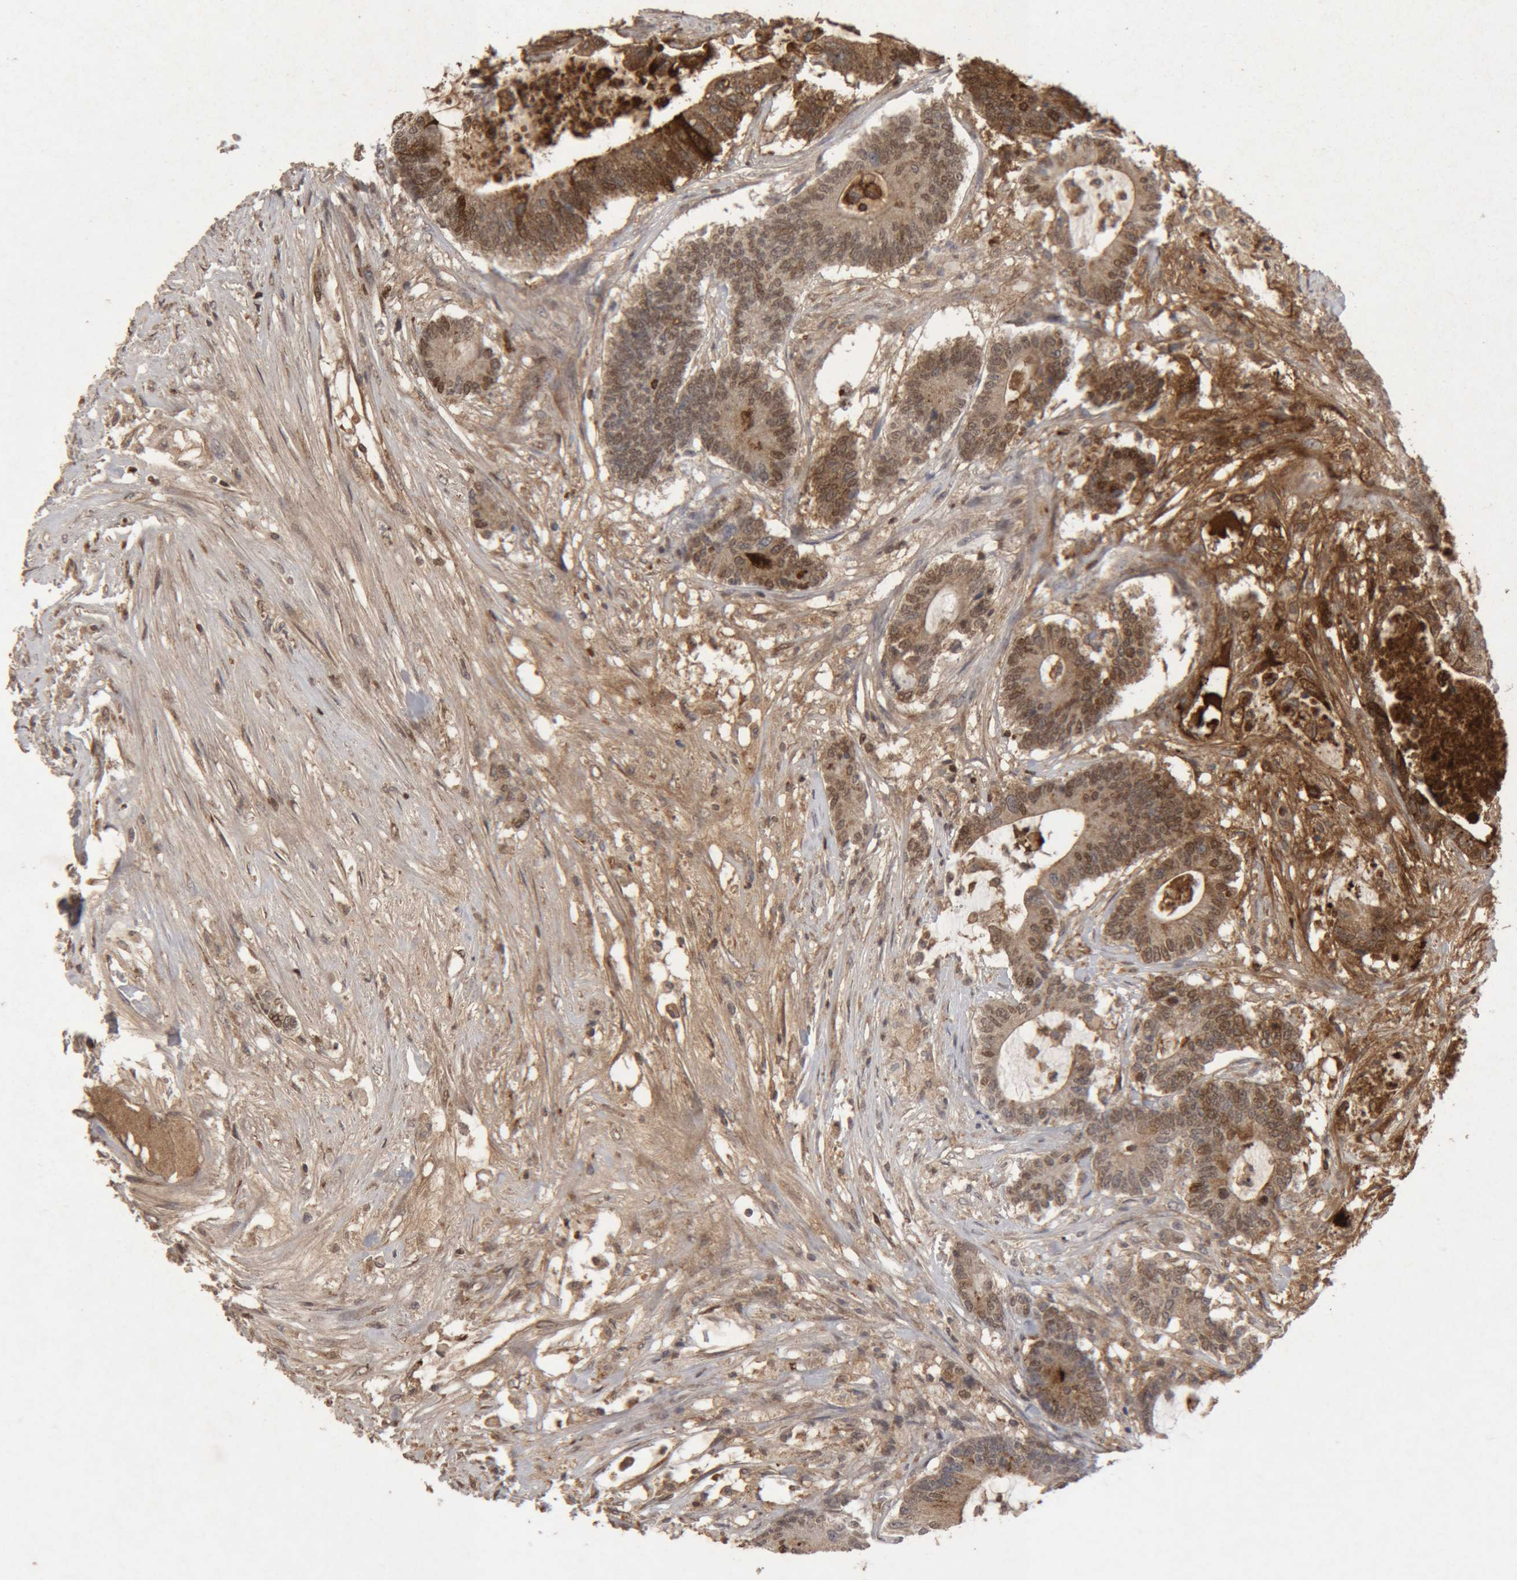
{"staining": {"intensity": "moderate", "quantity": ">75%", "location": "cytoplasmic/membranous,nuclear"}, "tissue": "colorectal cancer", "cell_type": "Tumor cells", "image_type": "cancer", "snomed": [{"axis": "morphology", "description": "Adenocarcinoma, NOS"}, {"axis": "topography", "description": "Colon"}], "caption": "Brown immunohistochemical staining in human colorectal cancer displays moderate cytoplasmic/membranous and nuclear expression in about >75% of tumor cells.", "gene": "MEP1A", "patient": {"sex": "female", "age": 84}}